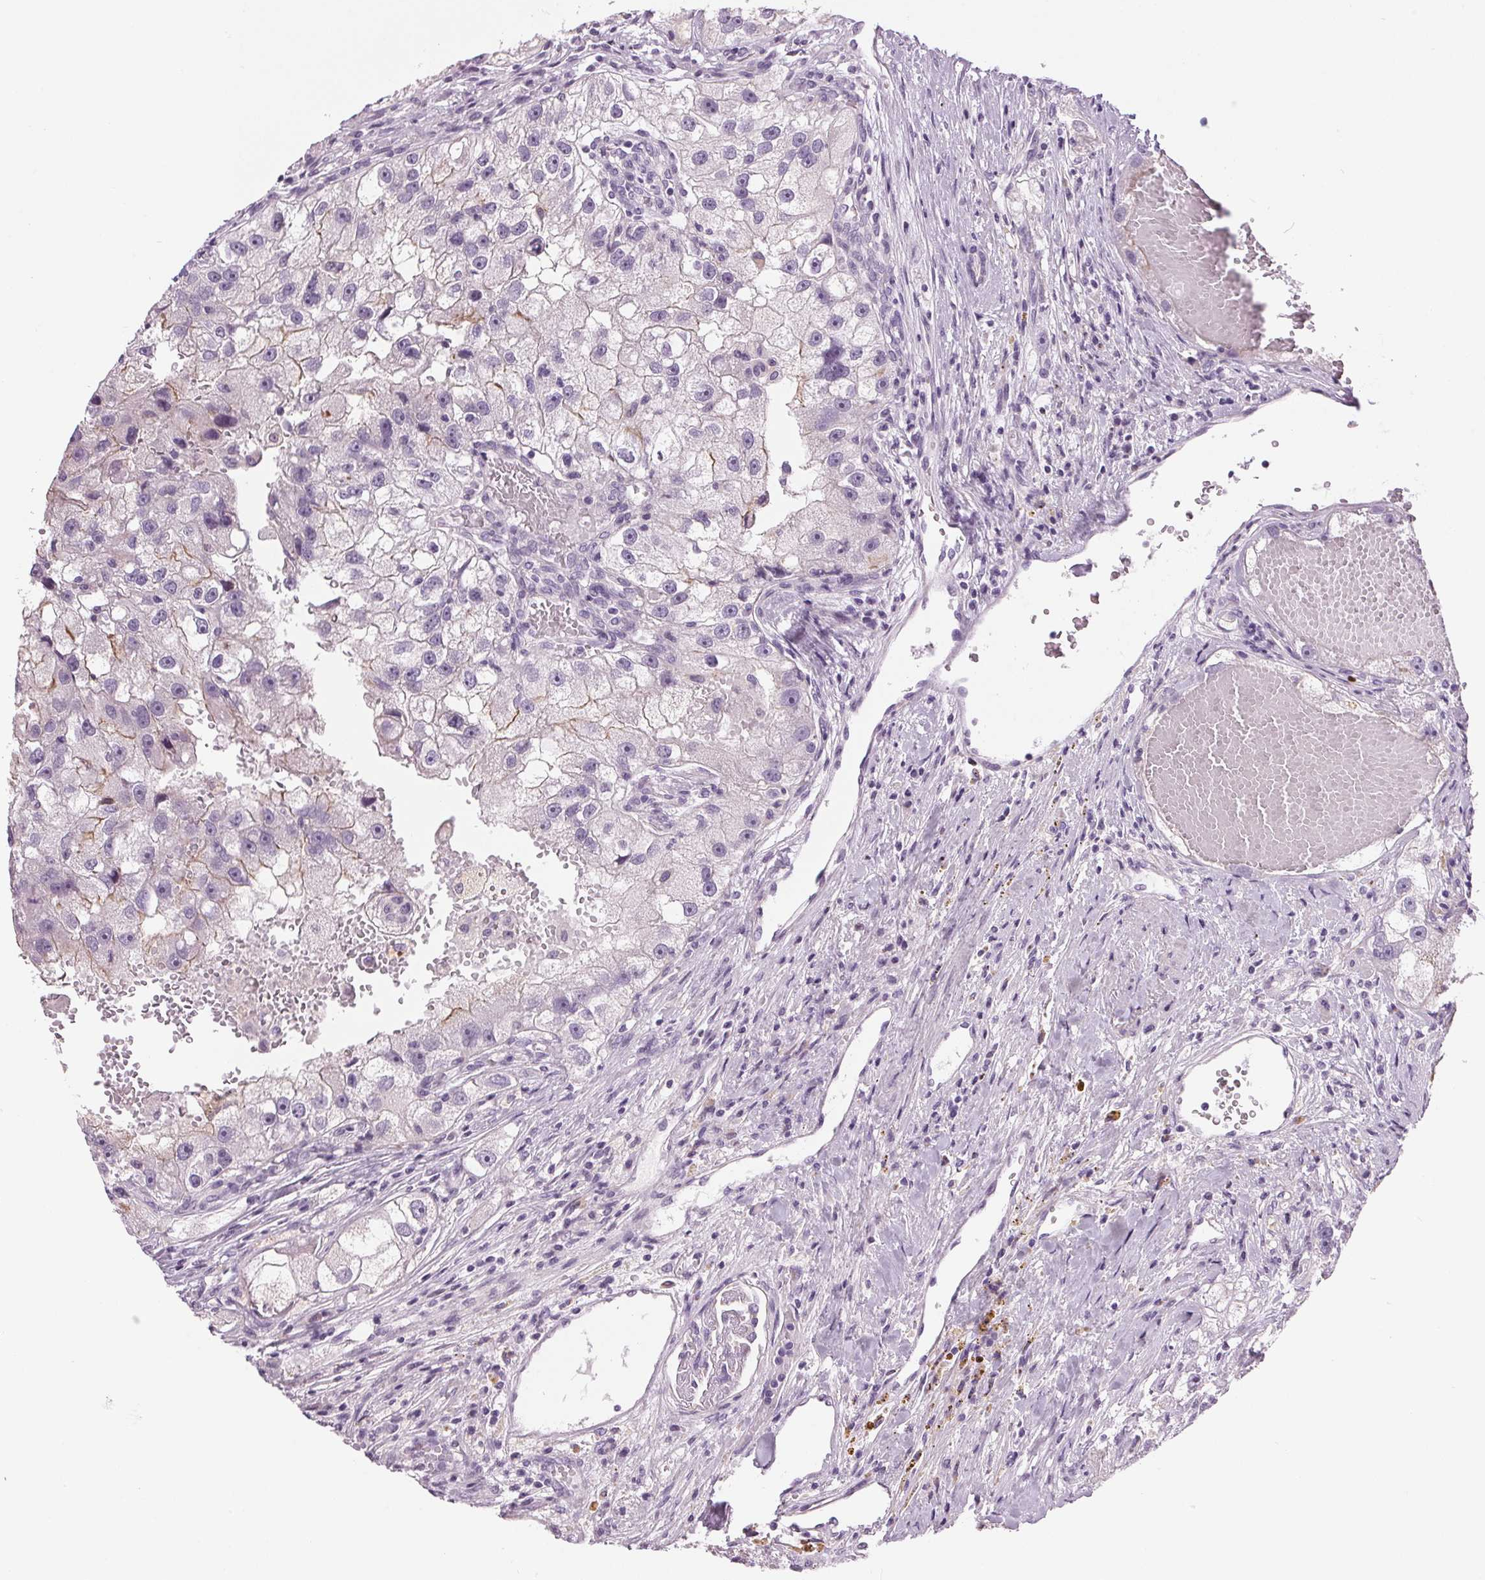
{"staining": {"intensity": "weak", "quantity": "<25%", "location": "cytoplasmic/membranous"}, "tissue": "renal cancer", "cell_type": "Tumor cells", "image_type": "cancer", "snomed": [{"axis": "morphology", "description": "Adenocarcinoma, NOS"}, {"axis": "topography", "description": "Kidney"}], "caption": "Immunohistochemical staining of renal cancer displays no significant staining in tumor cells.", "gene": "MISP", "patient": {"sex": "male", "age": 63}}